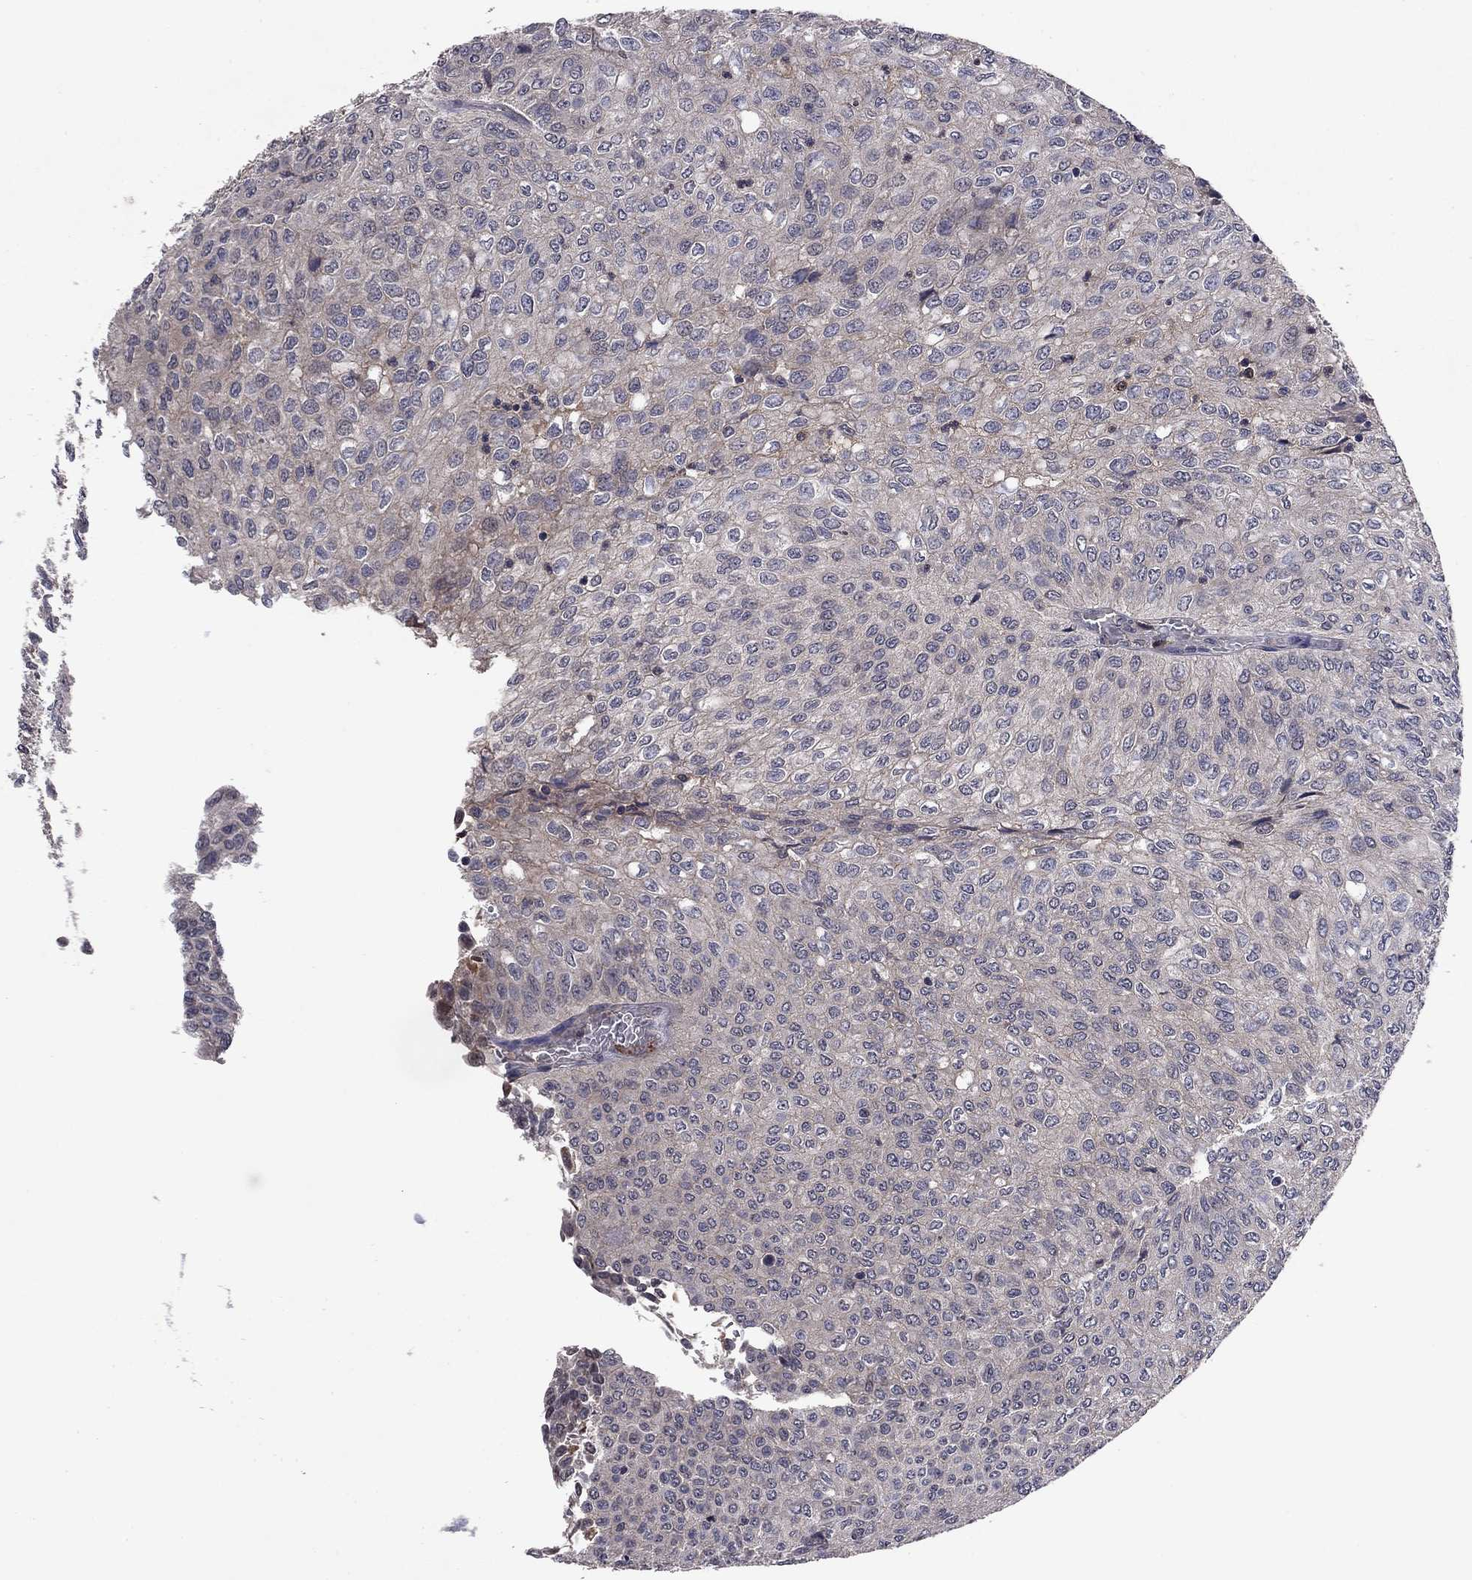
{"staining": {"intensity": "negative", "quantity": "none", "location": "none"}, "tissue": "urothelial cancer", "cell_type": "Tumor cells", "image_type": "cancer", "snomed": [{"axis": "morphology", "description": "Urothelial carcinoma, Low grade"}, {"axis": "topography", "description": "Urinary bladder"}], "caption": "Immunohistochemistry (IHC) photomicrograph of neoplastic tissue: urothelial cancer stained with DAB reveals no significant protein expression in tumor cells.", "gene": "PROS1", "patient": {"sex": "male", "age": 78}}